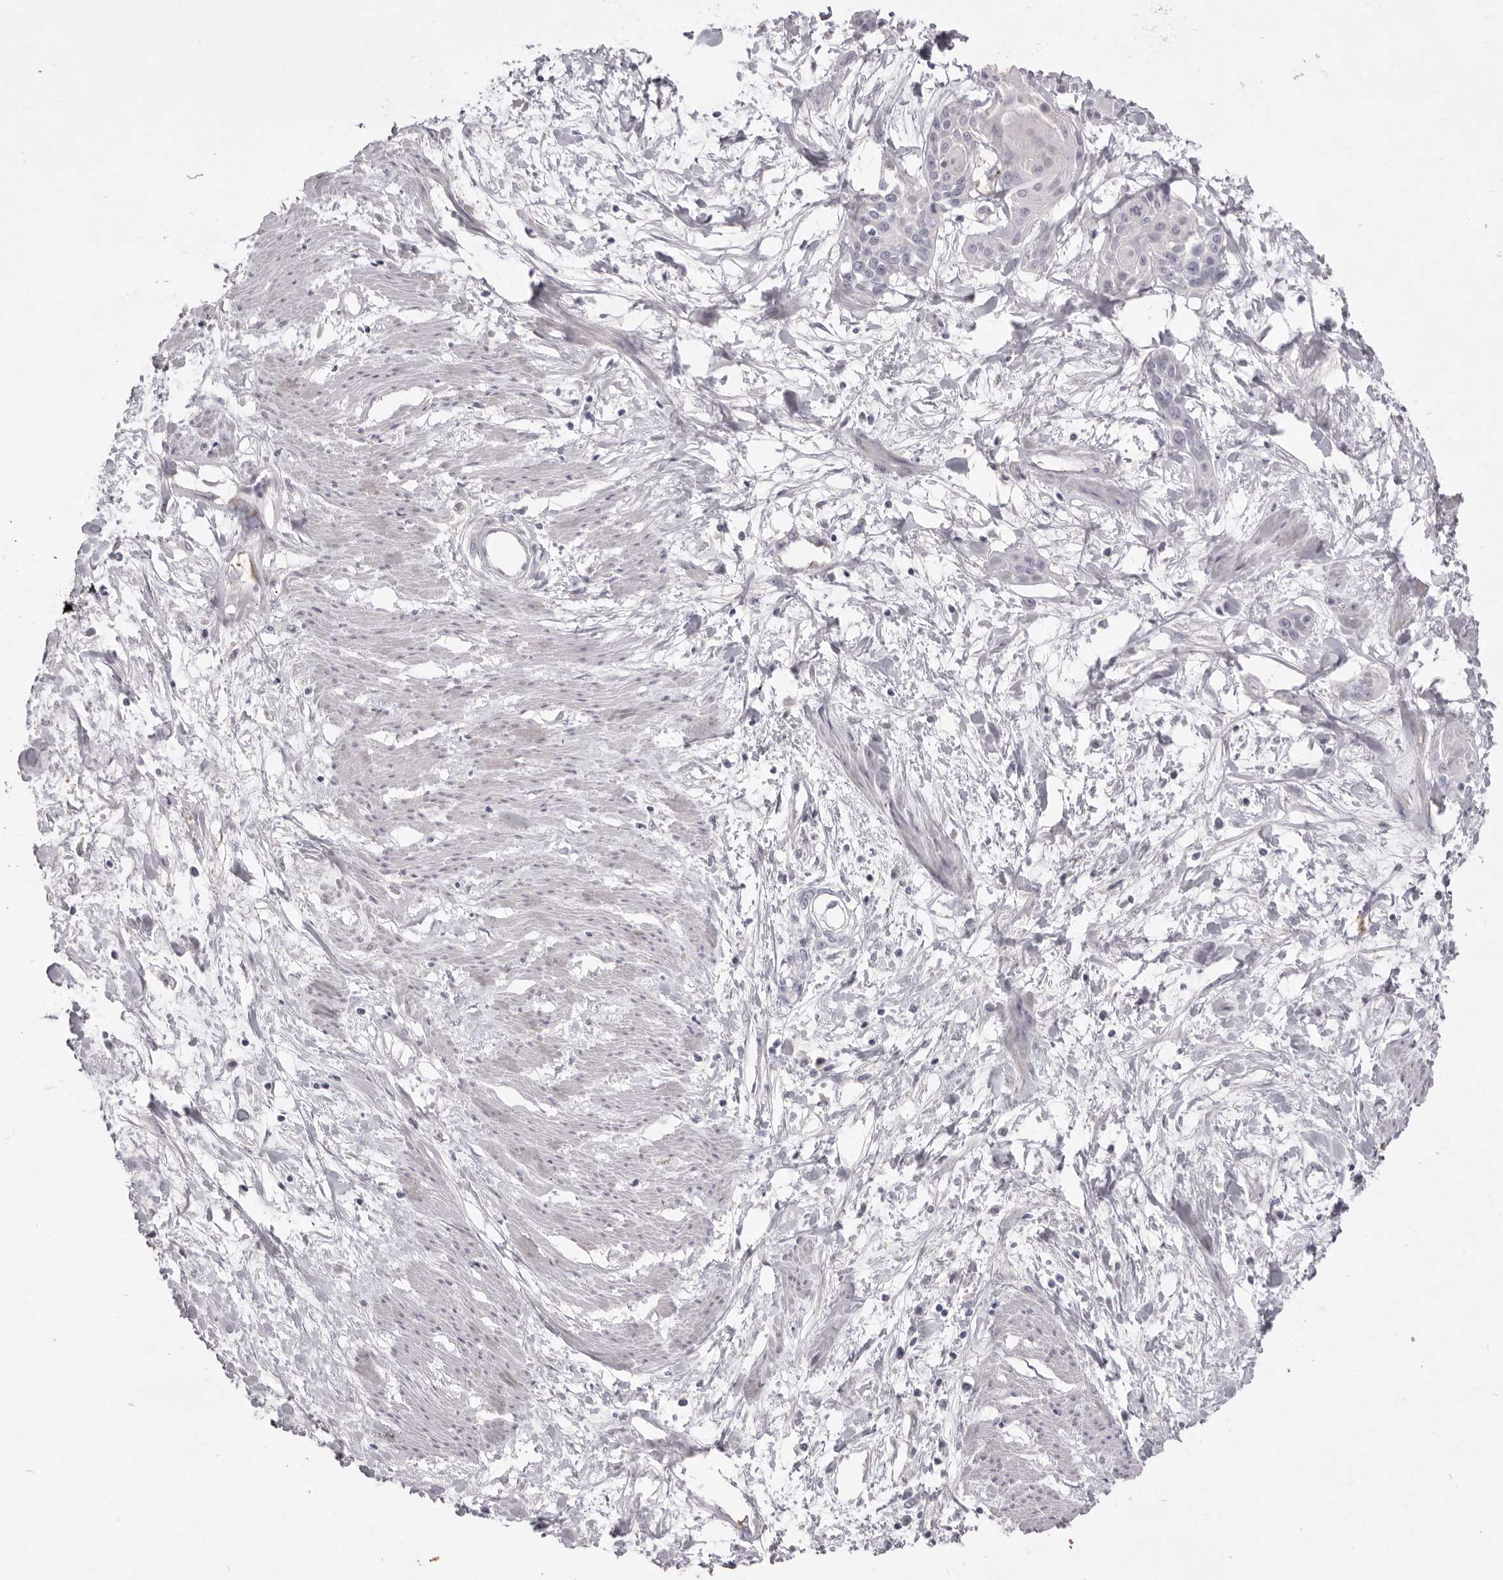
{"staining": {"intensity": "negative", "quantity": "none", "location": "none"}, "tissue": "cervical cancer", "cell_type": "Tumor cells", "image_type": "cancer", "snomed": [{"axis": "morphology", "description": "Squamous cell carcinoma, NOS"}, {"axis": "topography", "description": "Cervix"}], "caption": "This is a image of IHC staining of cervical cancer, which shows no staining in tumor cells.", "gene": "ZYG11B", "patient": {"sex": "female", "age": 57}}